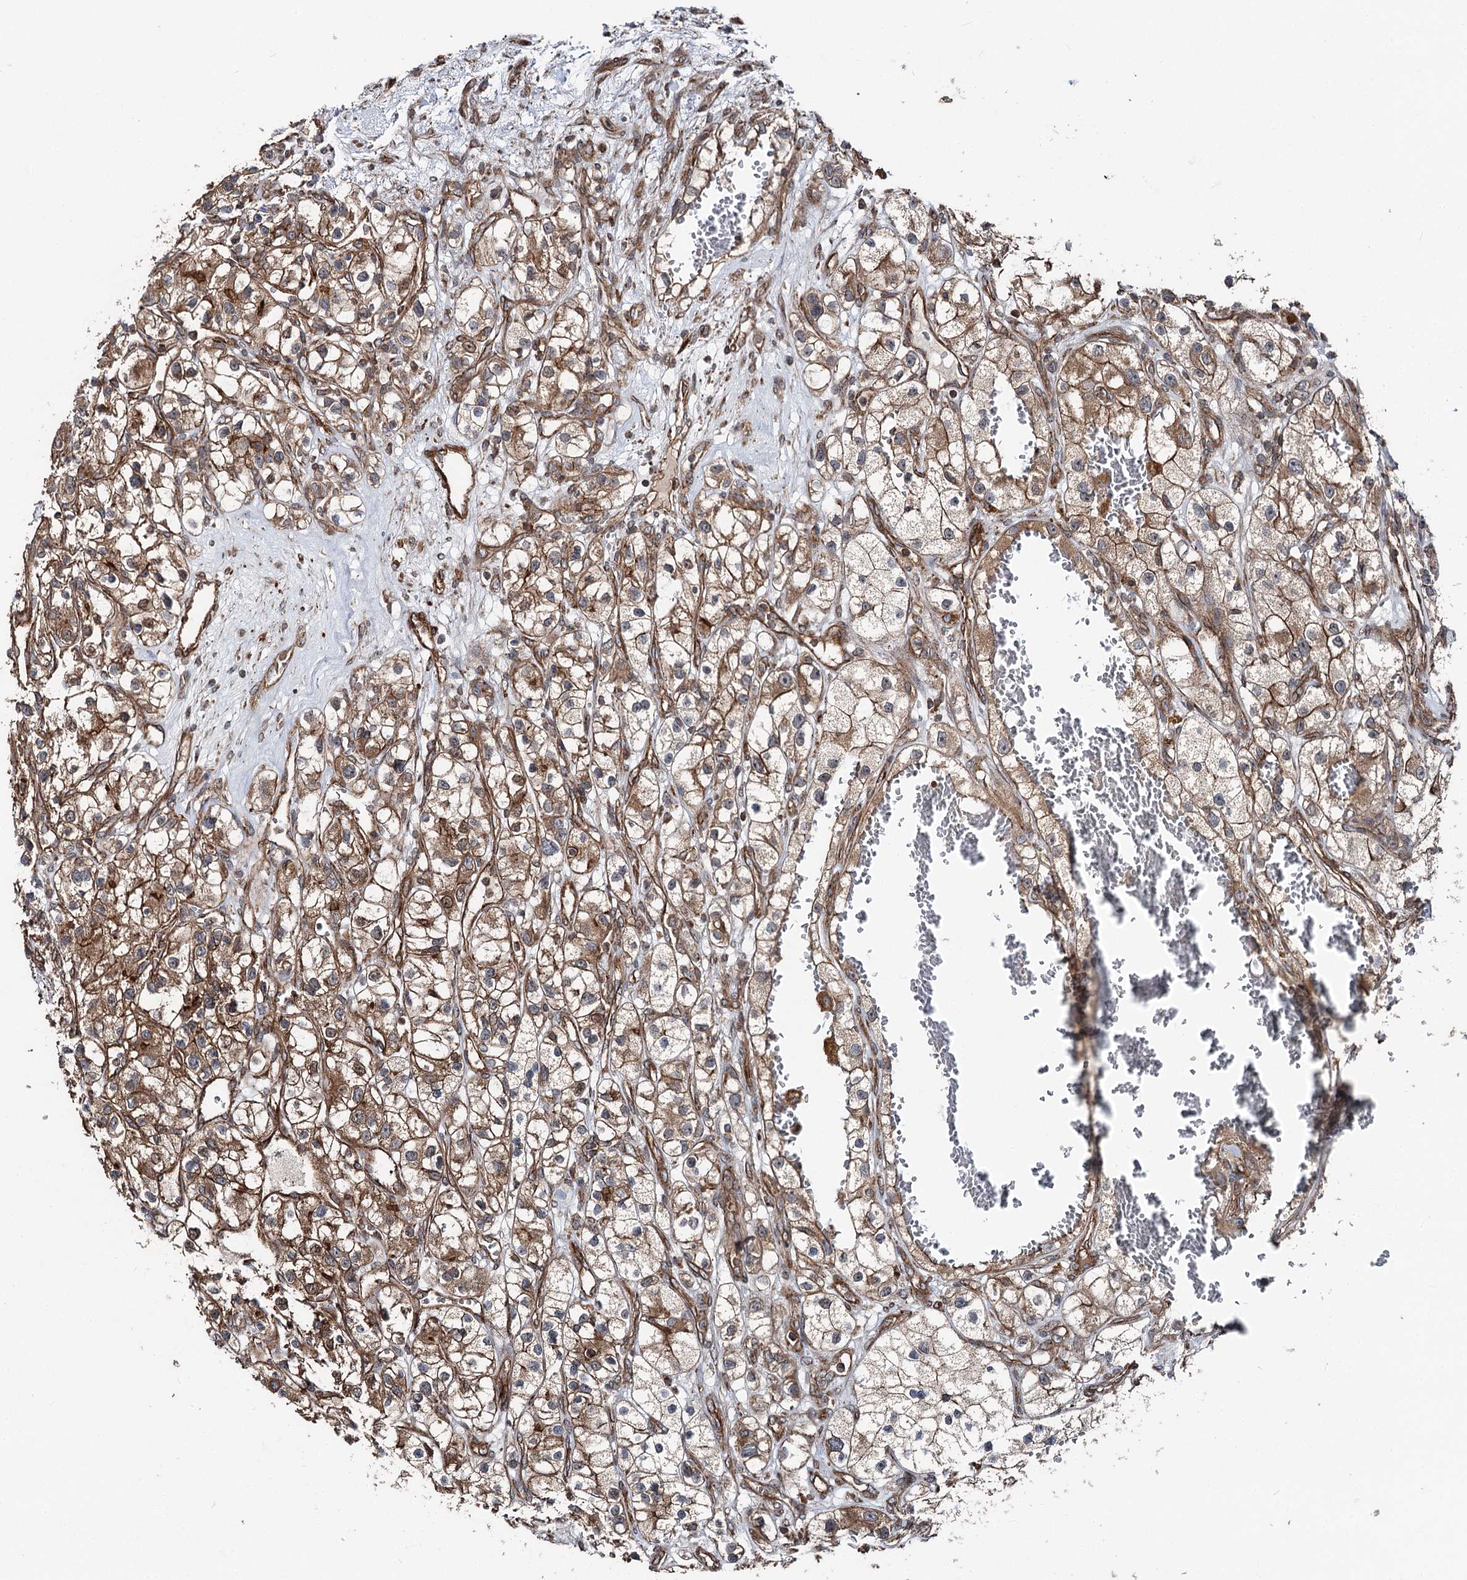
{"staining": {"intensity": "moderate", "quantity": ">75%", "location": "cytoplasmic/membranous"}, "tissue": "renal cancer", "cell_type": "Tumor cells", "image_type": "cancer", "snomed": [{"axis": "morphology", "description": "Adenocarcinoma, NOS"}, {"axis": "topography", "description": "Kidney"}], "caption": "An immunohistochemistry (IHC) image of neoplastic tissue is shown. Protein staining in brown highlights moderate cytoplasmic/membranous positivity in adenocarcinoma (renal) within tumor cells. Nuclei are stained in blue.", "gene": "ITFG2", "patient": {"sex": "female", "age": 57}}